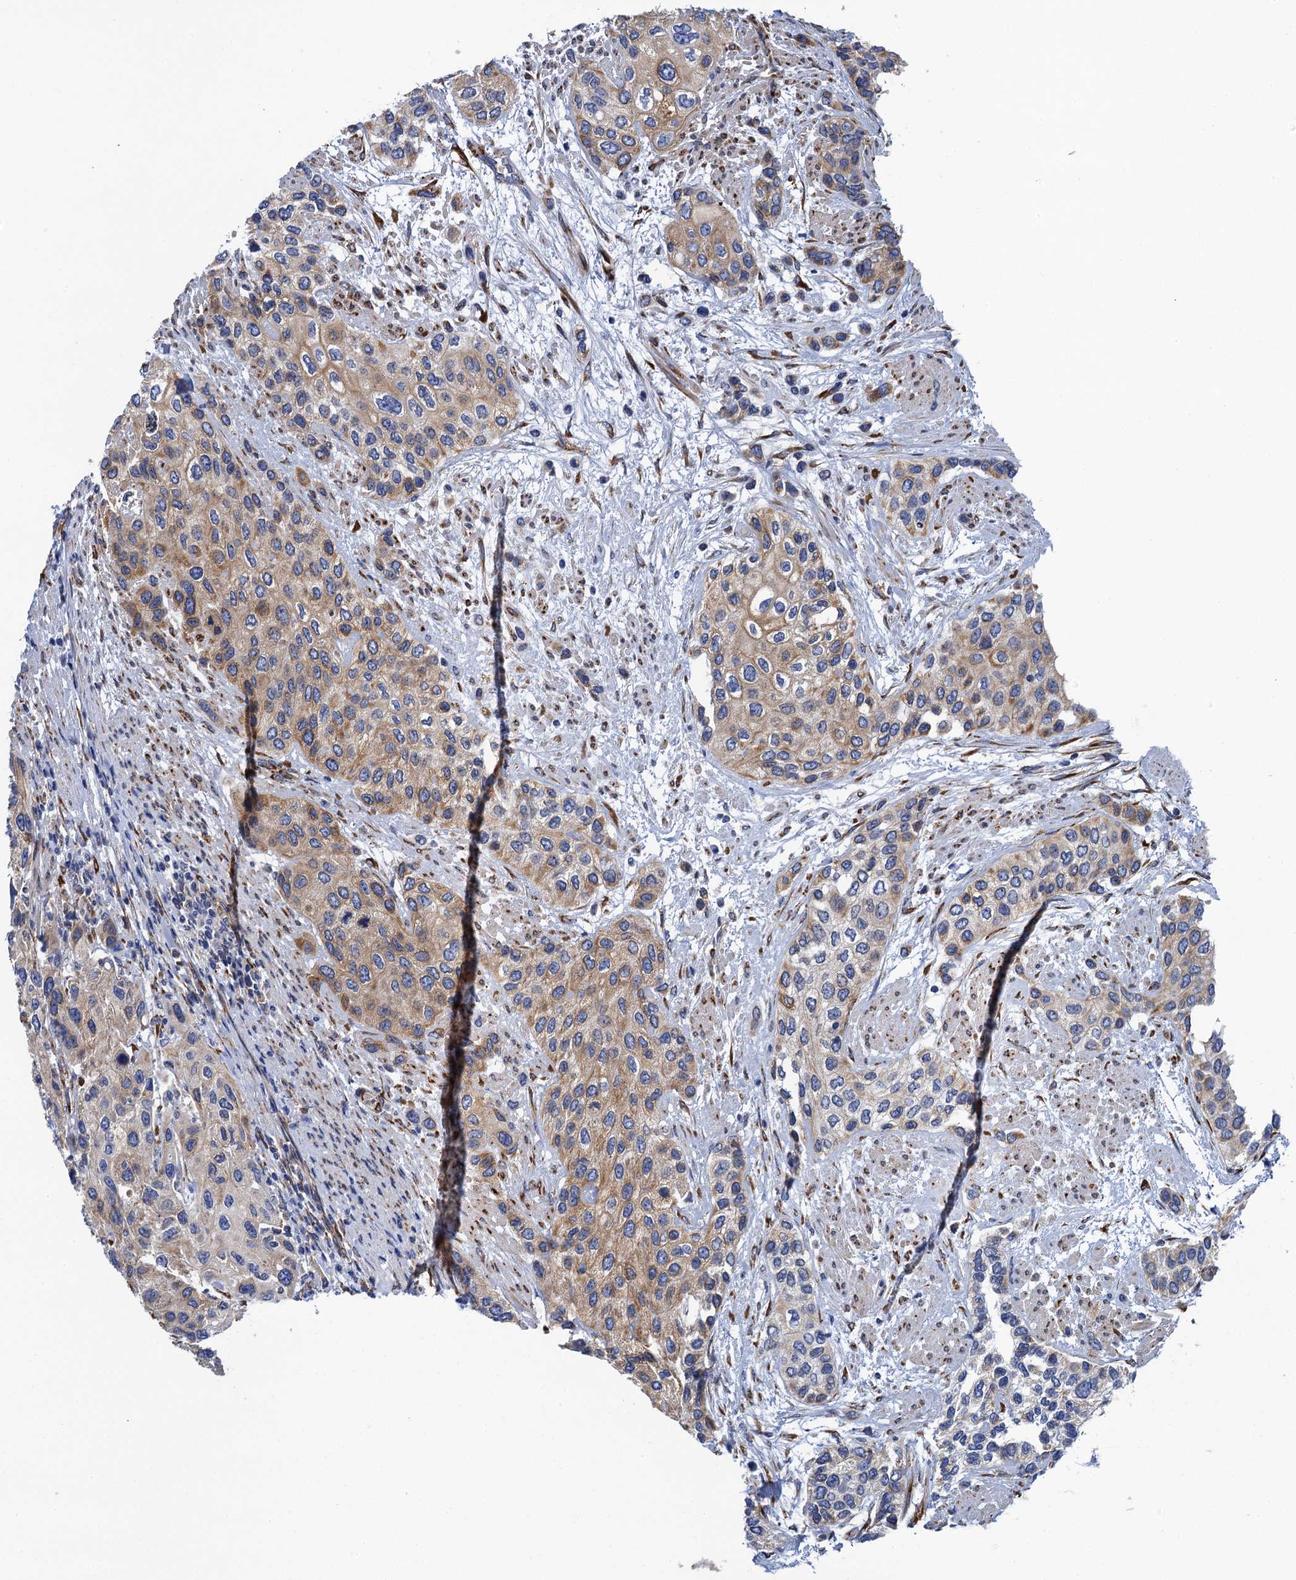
{"staining": {"intensity": "moderate", "quantity": ">75%", "location": "cytoplasmic/membranous"}, "tissue": "urothelial cancer", "cell_type": "Tumor cells", "image_type": "cancer", "snomed": [{"axis": "morphology", "description": "Normal tissue, NOS"}, {"axis": "morphology", "description": "Urothelial carcinoma, High grade"}, {"axis": "topography", "description": "Vascular tissue"}, {"axis": "topography", "description": "Urinary bladder"}], "caption": "Immunohistochemistry (IHC) of human urothelial cancer shows medium levels of moderate cytoplasmic/membranous expression in approximately >75% of tumor cells. Immunohistochemistry (IHC) stains the protein of interest in brown and the nuclei are stained blue.", "gene": "POGLUT3", "patient": {"sex": "female", "age": 56}}